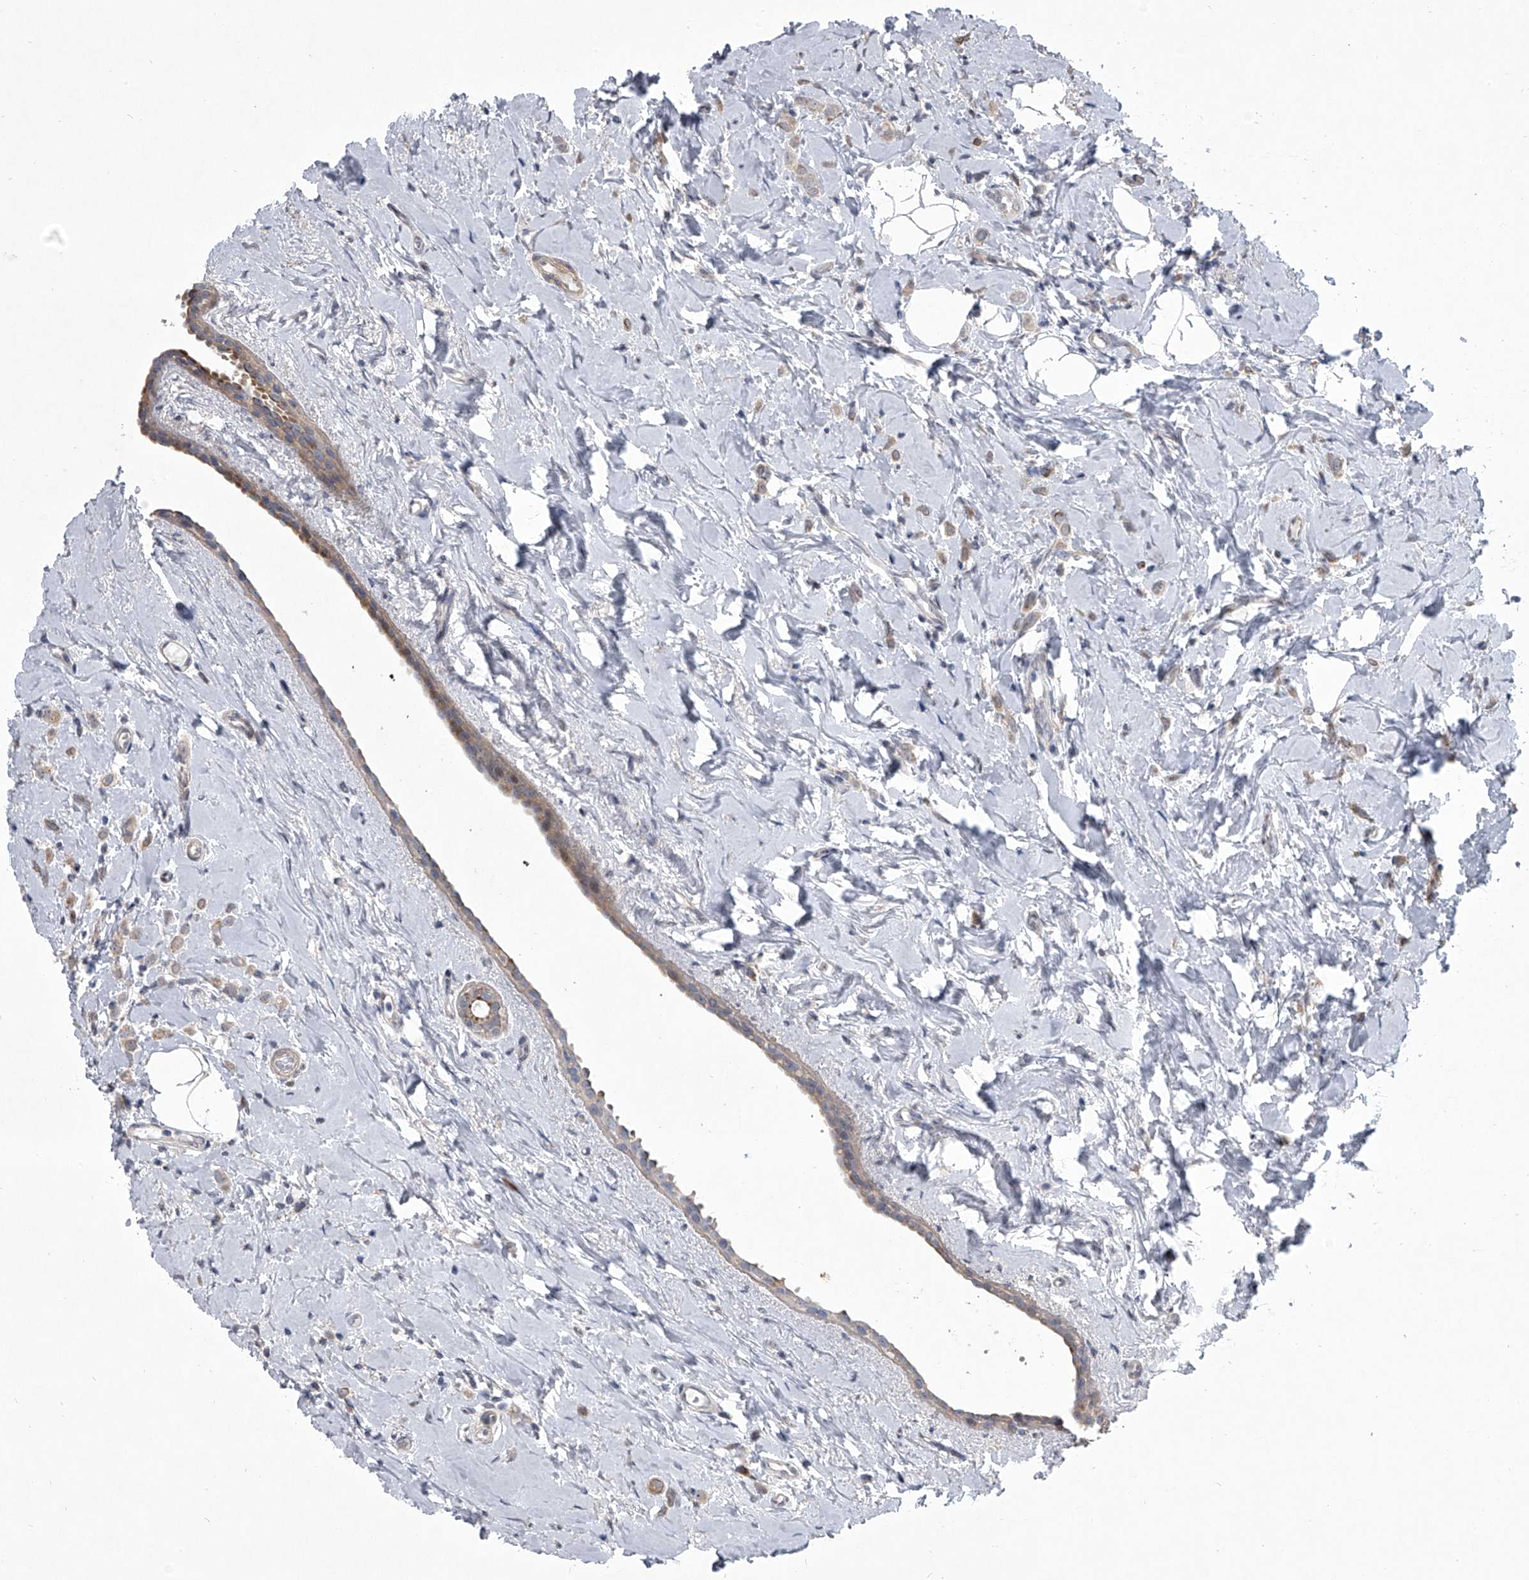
{"staining": {"intensity": "weak", "quantity": "25%-75%", "location": "cytoplasmic/membranous"}, "tissue": "breast cancer", "cell_type": "Tumor cells", "image_type": "cancer", "snomed": [{"axis": "morphology", "description": "Lobular carcinoma"}, {"axis": "topography", "description": "Breast"}], "caption": "Protein staining of lobular carcinoma (breast) tissue displays weak cytoplasmic/membranous positivity in approximately 25%-75% of tumor cells.", "gene": "HEATR6", "patient": {"sex": "female", "age": 47}}